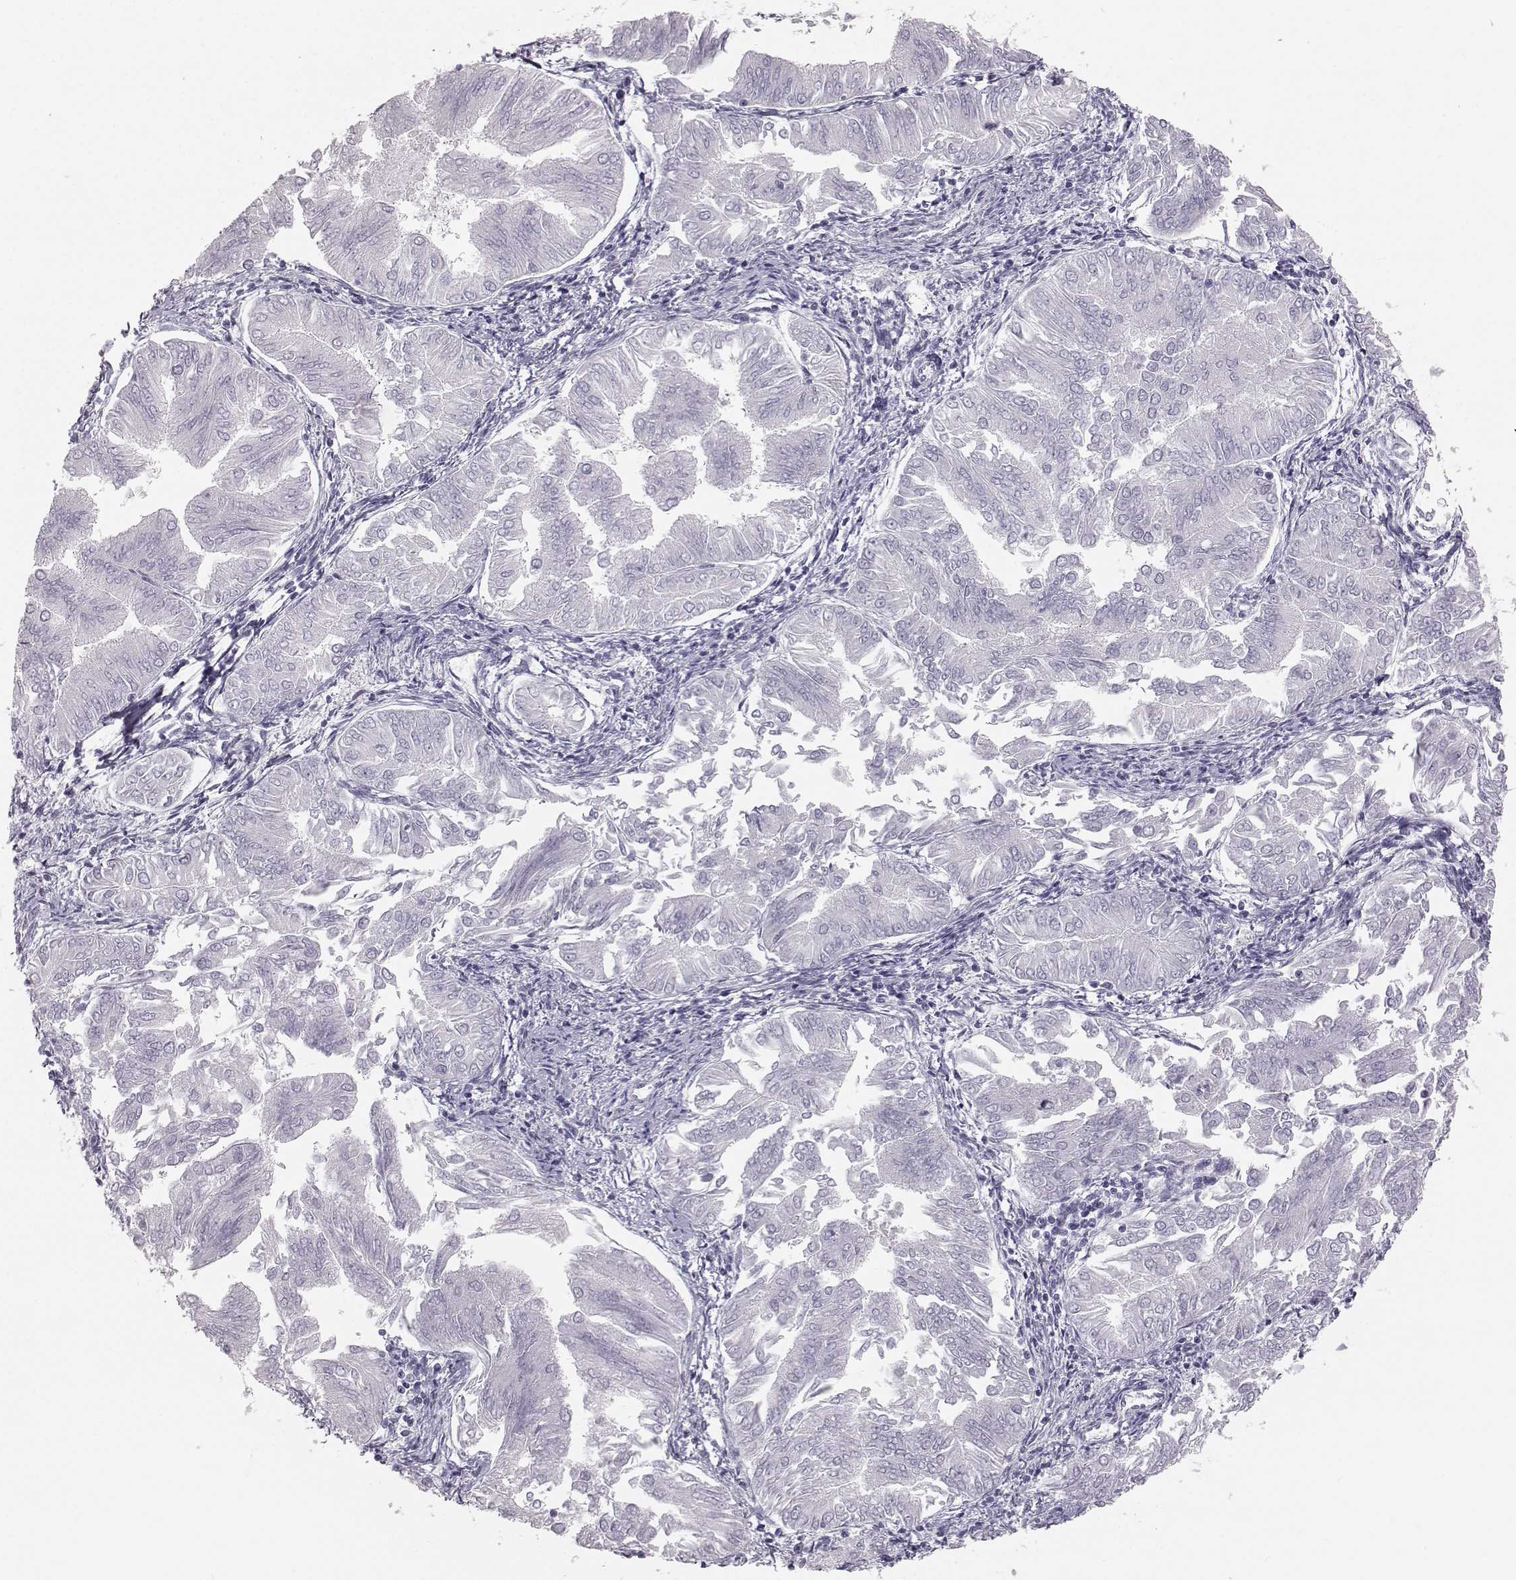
{"staining": {"intensity": "negative", "quantity": "none", "location": "none"}, "tissue": "endometrial cancer", "cell_type": "Tumor cells", "image_type": "cancer", "snomed": [{"axis": "morphology", "description": "Adenocarcinoma, NOS"}, {"axis": "topography", "description": "Endometrium"}], "caption": "Endometrial cancer (adenocarcinoma) stained for a protein using immunohistochemistry exhibits no expression tumor cells.", "gene": "KRTAP16-1", "patient": {"sex": "female", "age": 53}}